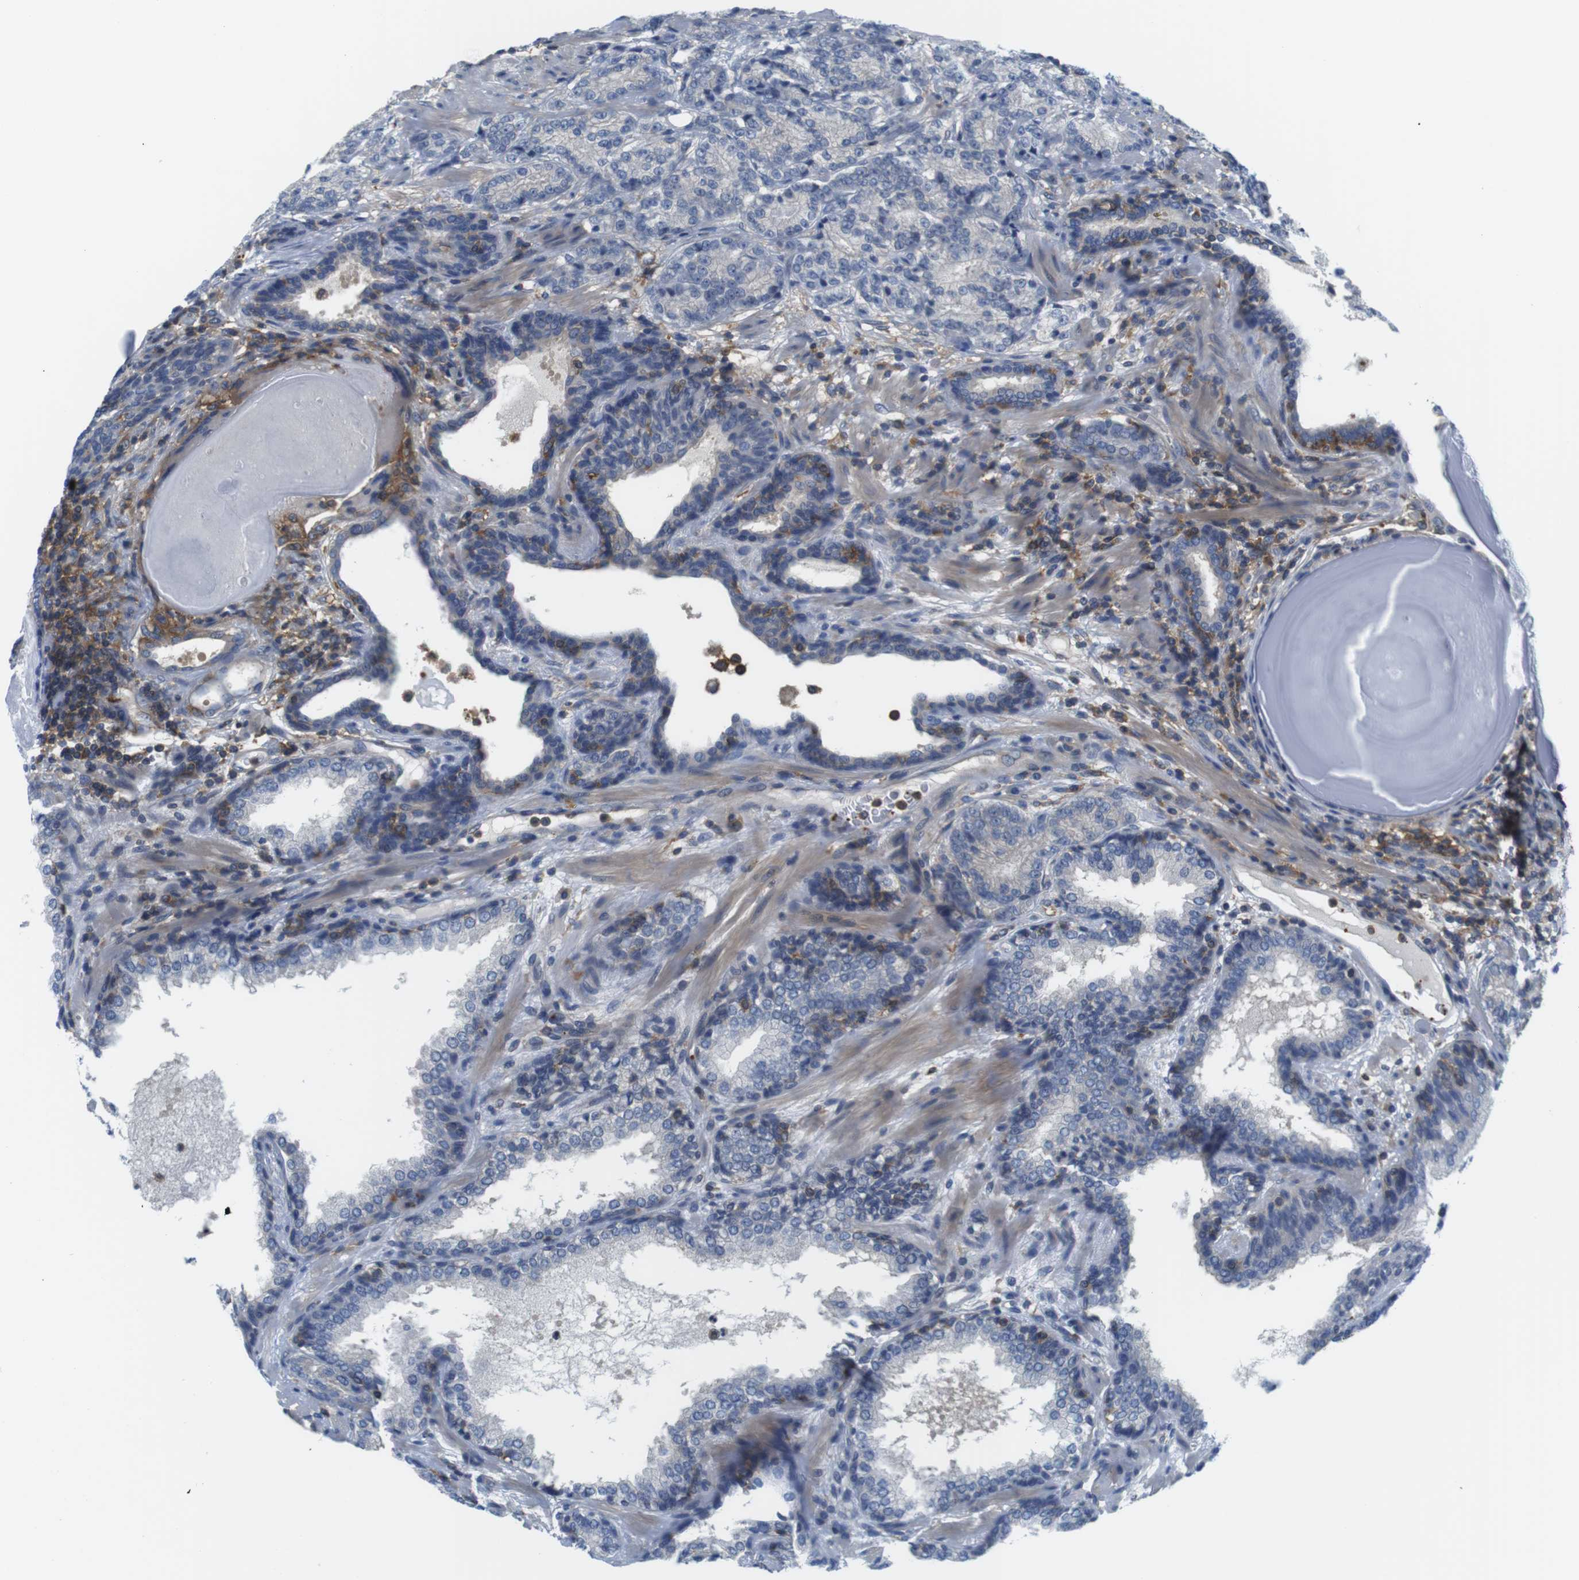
{"staining": {"intensity": "negative", "quantity": "none", "location": "none"}, "tissue": "prostate cancer", "cell_type": "Tumor cells", "image_type": "cancer", "snomed": [{"axis": "morphology", "description": "Adenocarcinoma, High grade"}, {"axis": "topography", "description": "Prostate"}], "caption": "There is no significant positivity in tumor cells of prostate high-grade adenocarcinoma.", "gene": "HERPUD2", "patient": {"sex": "male", "age": 61}}